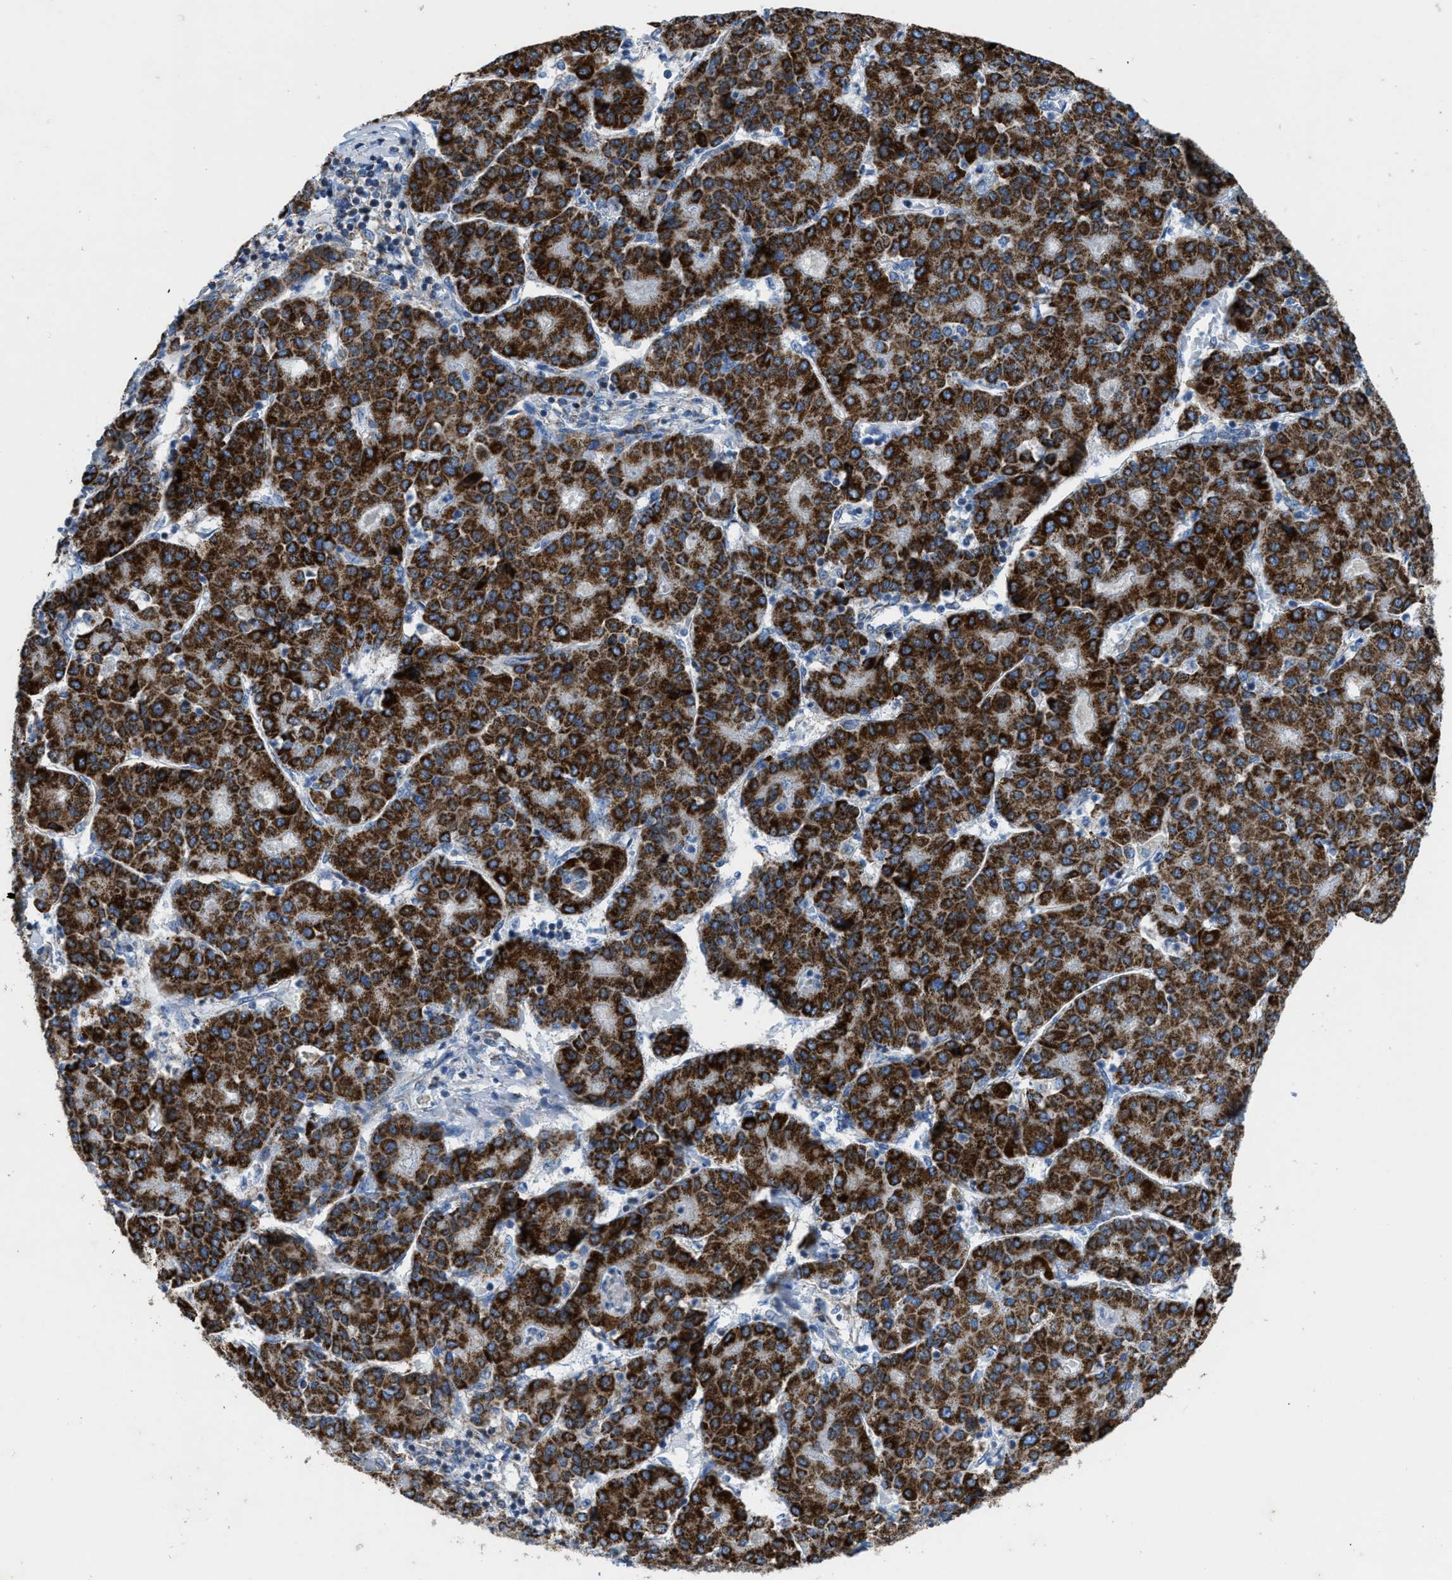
{"staining": {"intensity": "strong", "quantity": ">75%", "location": "cytoplasmic/membranous"}, "tissue": "liver cancer", "cell_type": "Tumor cells", "image_type": "cancer", "snomed": [{"axis": "morphology", "description": "Carcinoma, Hepatocellular, NOS"}, {"axis": "topography", "description": "Liver"}], "caption": "Brown immunohistochemical staining in liver cancer (hepatocellular carcinoma) shows strong cytoplasmic/membranous staining in approximately >75% of tumor cells.", "gene": "ETFB", "patient": {"sex": "male", "age": 65}}